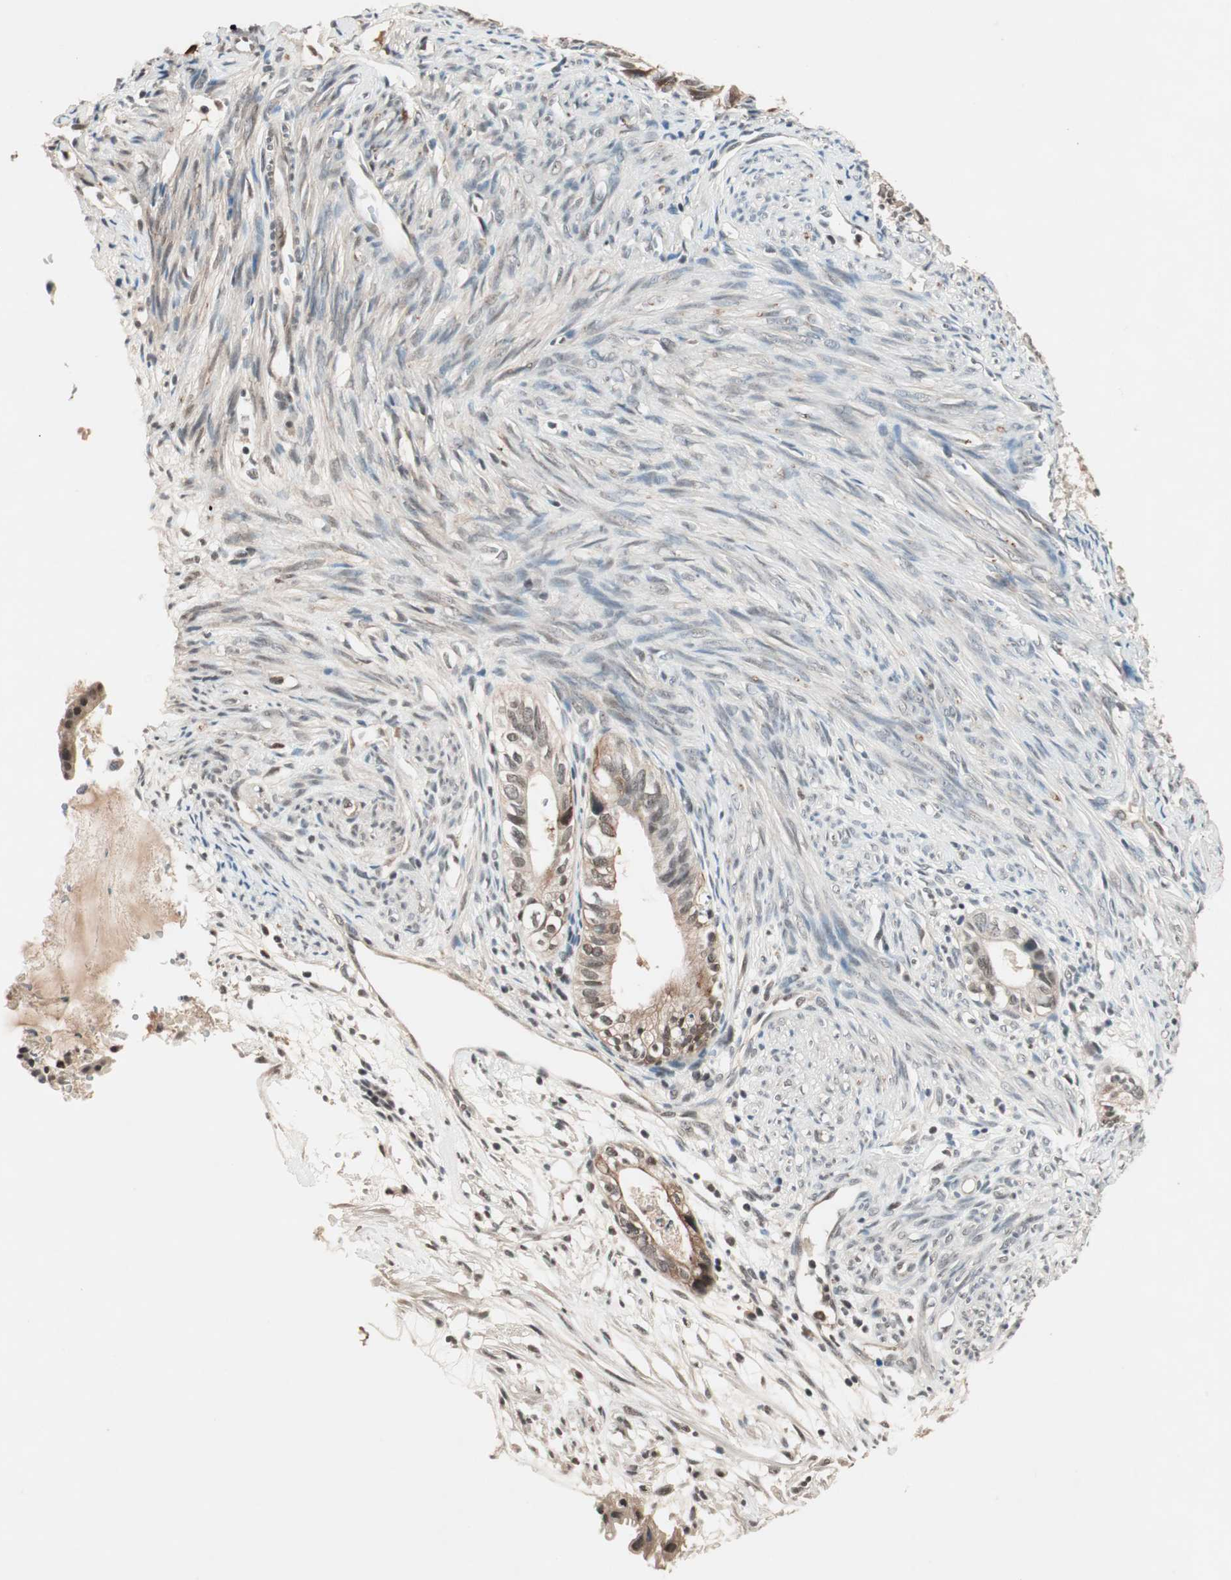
{"staining": {"intensity": "weak", "quantity": "25%-75%", "location": "cytoplasmic/membranous"}, "tissue": "cervical cancer", "cell_type": "Tumor cells", "image_type": "cancer", "snomed": [{"axis": "morphology", "description": "Normal tissue, NOS"}, {"axis": "morphology", "description": "Adenocarcinoma, NOS"}, {"axis": "topography", "description": "Cervix"}, {"axis": "topography", "description": "Endometrium"}], "caption": "High-power microscopy captured an immunohistochemistry (IHC) micrograph of cervical adenocarcinoma, revealing weak cytoplasmic/membranous staining in approximately 25%-75% of tumor cells. Nuclei are stained in blue.", "gene": "NFRKB", "patient": {"sex": "female", "age": 86}}